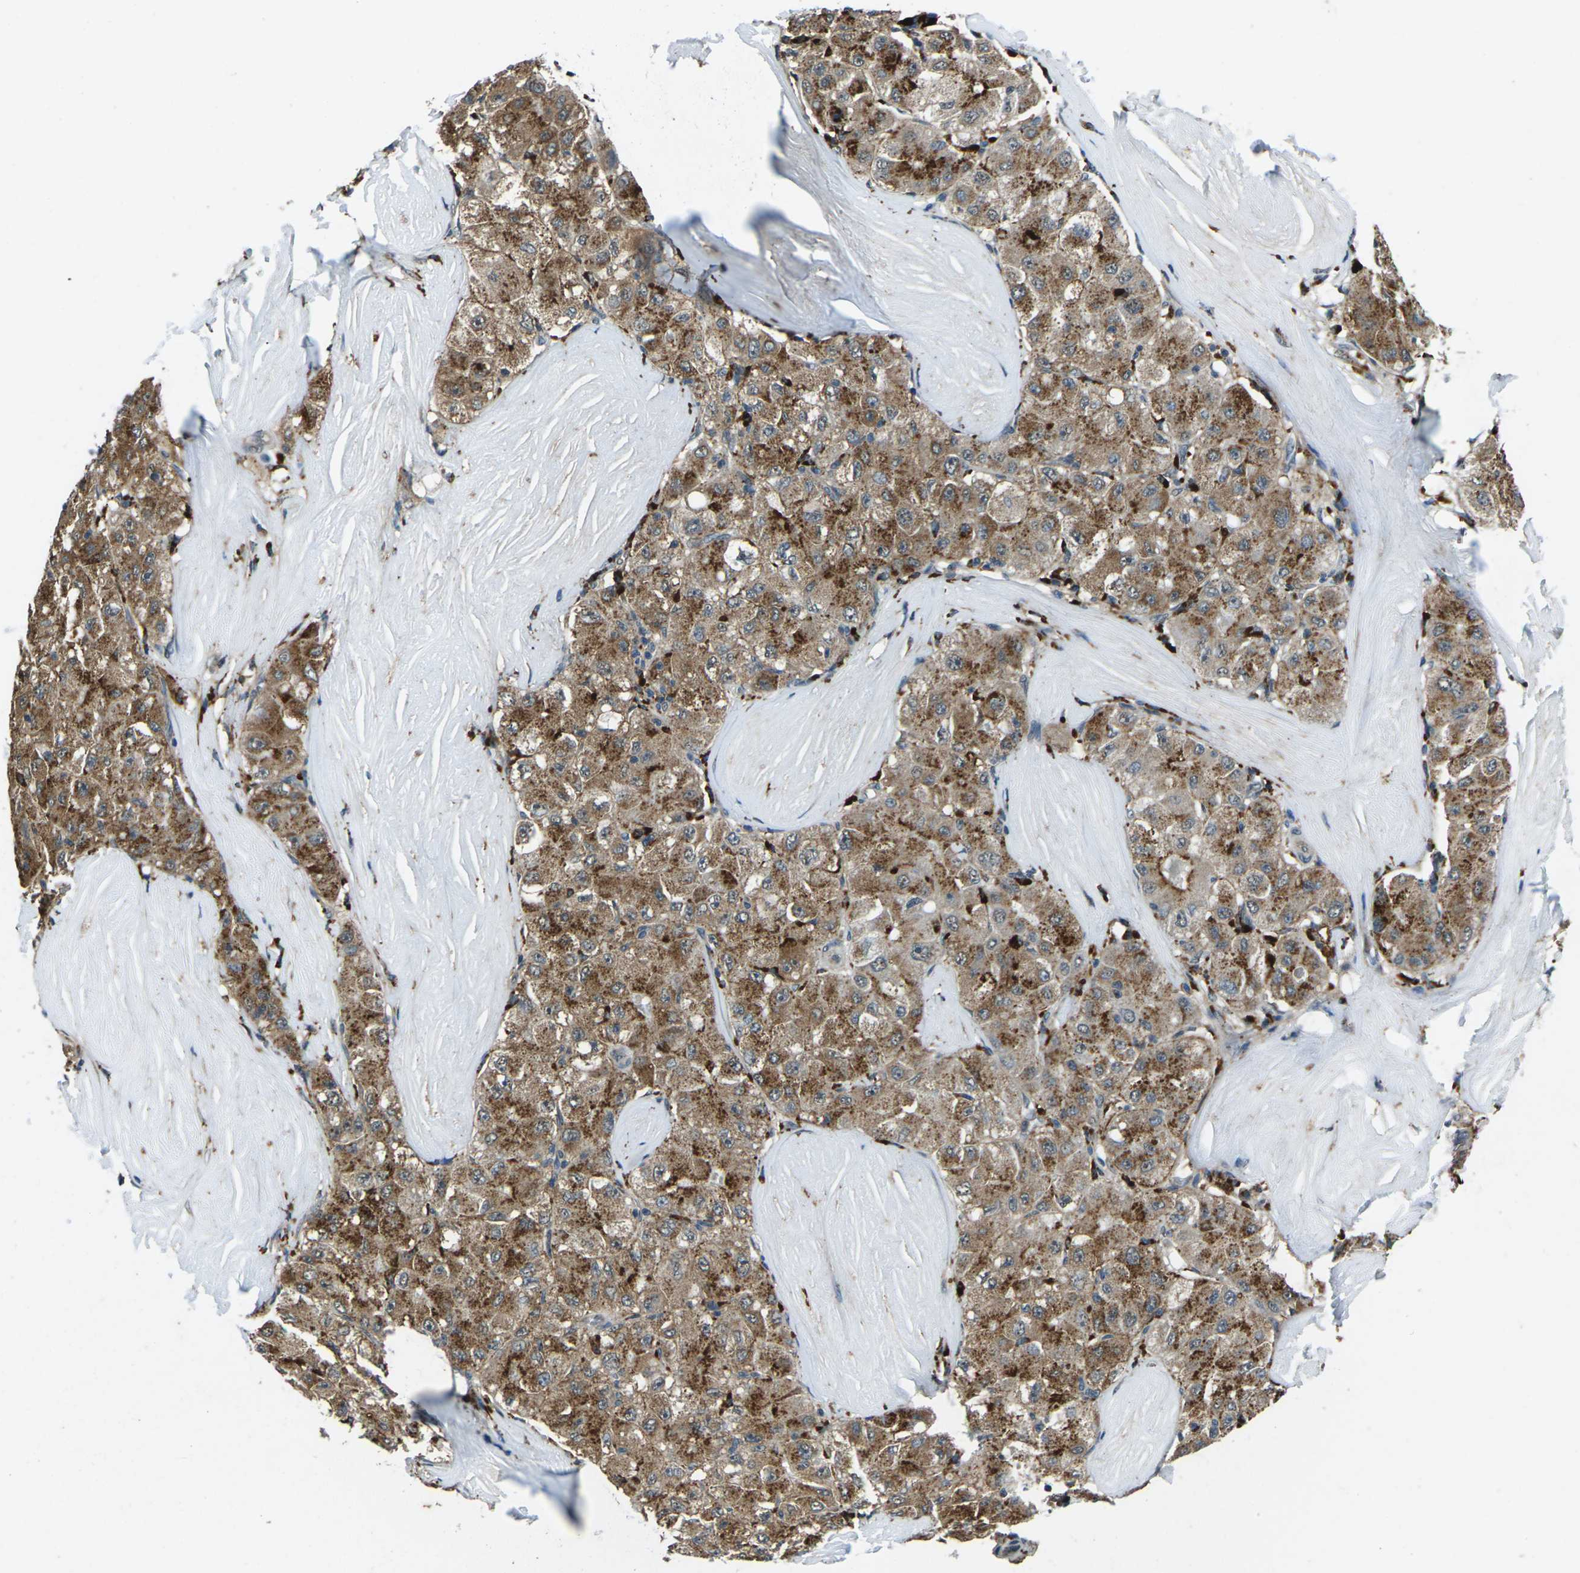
{"staining": {"intensity": "strong", "quantity": ">75%", "location": "cytoplasmic/membranous"}, "tissue": "liver cancer", "cell_type": "Tumor cells", "image_type": "cancer", "snomed": [{"axis": "morphology", "description": "Carcinoma, Hepatocellular, NOS"}, {"axis": "topography", "description": "Liver"}], "caption": "Liver cancer (hepatocellular carcinoma) stained for a protein shows strong cytoplasmic/membranous positivity in tumor cells. (DAB = brown stain, brightfield microscopy at high magnification).", "gene": "SLC31A2", "patient": {"sex": "male", "age": 80}}